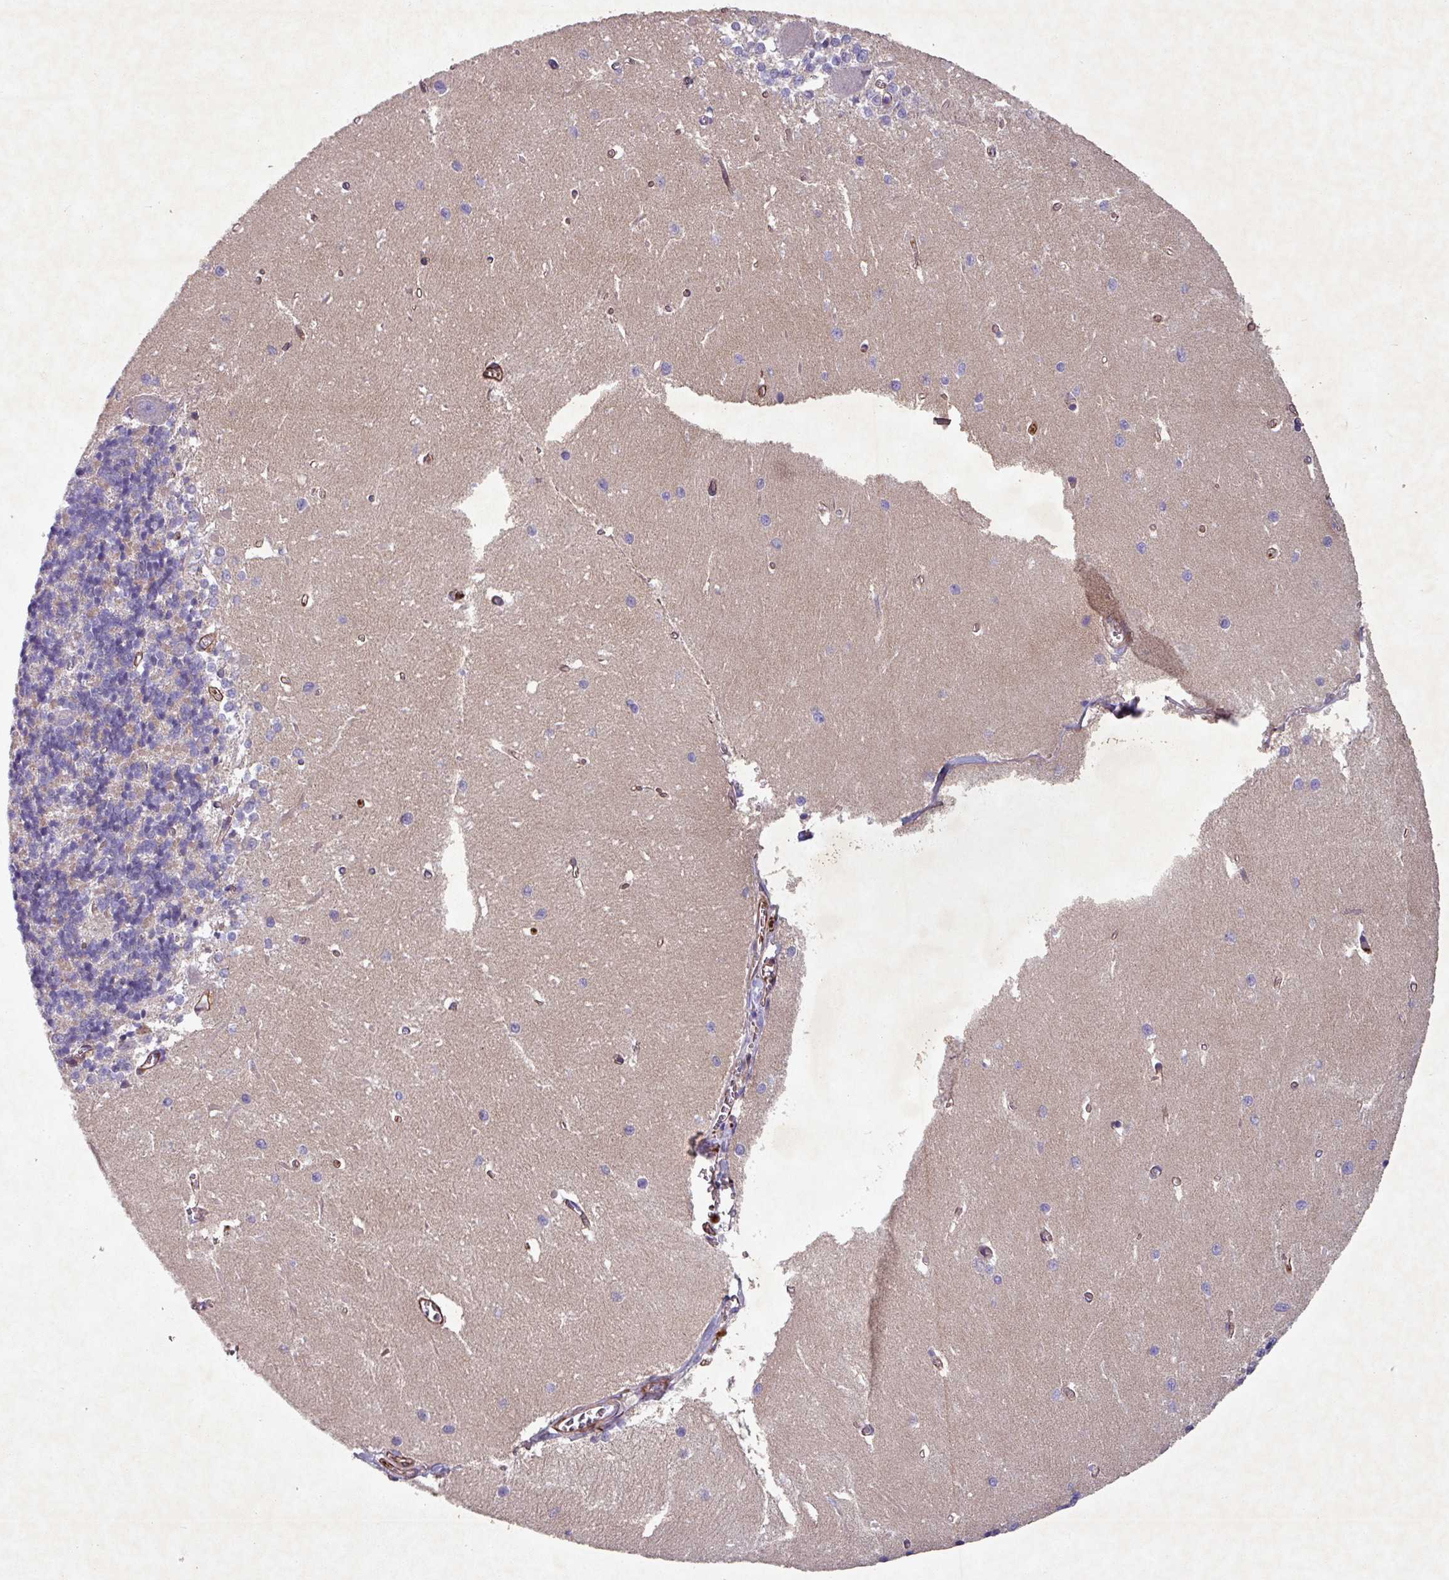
{"staining": {"intensity": "negative", "quantity": "none", "location": "none"}, "tissue": "cerebellum", "cell_type": "Cells in granular layer", "image_type": "normal", "snomed": [{"axis": "morphology", "description": "Normal tissue, NOS"}, {"axis": "topography", "description": "Cerebellum"}], "caption": "Unremarkable cerebellum was stained to show a protein in brown. There is no significant positivity in cells in granular layer. Brightfield microscopy of IHC stained with DAB (brown) and hematoxylin (blue), captured at high magnification.", "gene": "ATP2C2", "patient": {"sex": "male", "age": 37}}